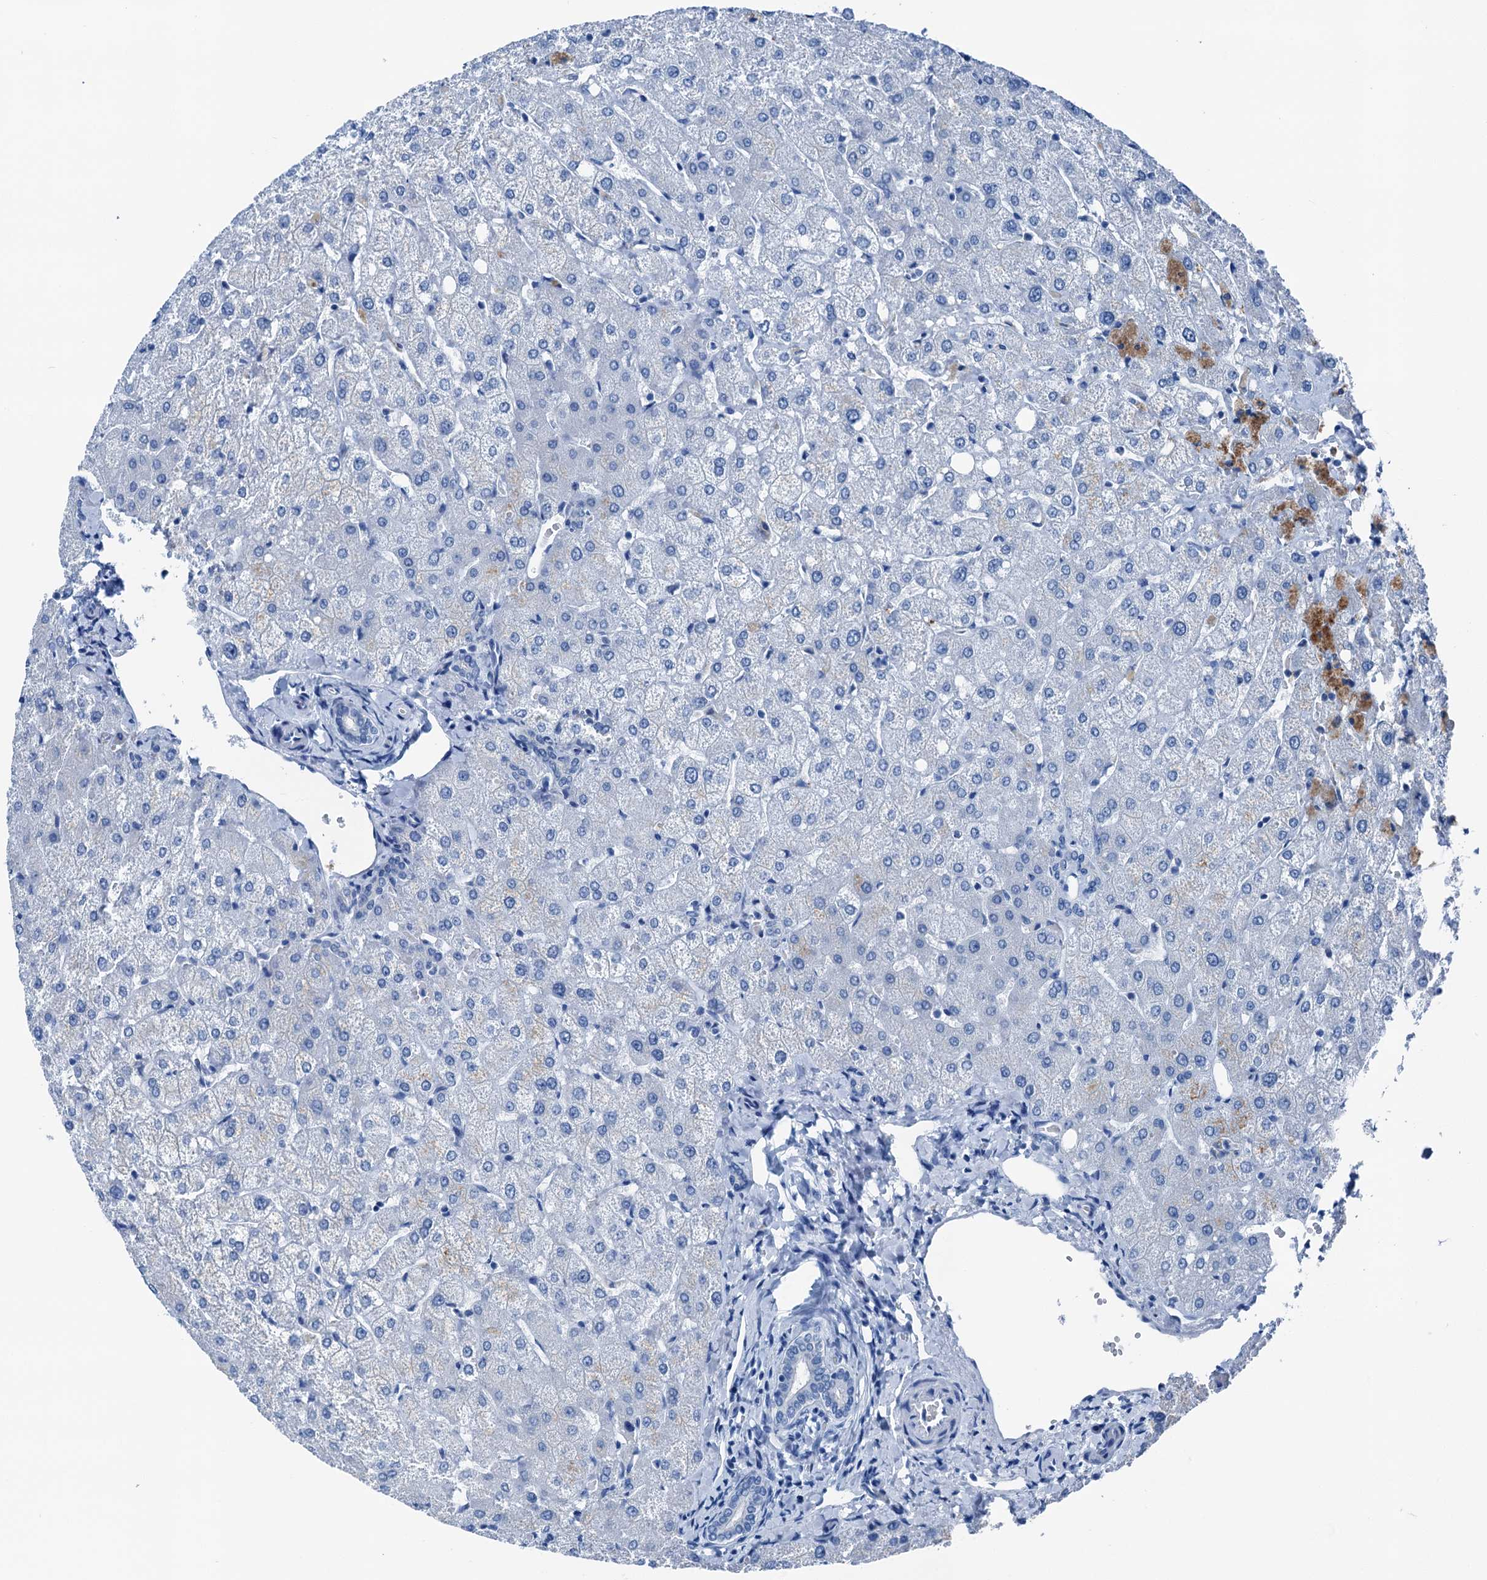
{"staining": {"intensity": "negative", "quantity": "none", "location": "none"}, "tissue": "liver", "cell_type": "Cholangiocytes", "image_type": "normal", "snomed": [{"axis": "morphology", "description": "Normal tissue, NOS"}, {"axis": "topography", "description": "Liver"}], "caption": "The histopathology image demonstrates no staining of cholangiocytes in benign liver.", "gene": "CBLN3", "patient": {"sex": "female", "age": 54}}